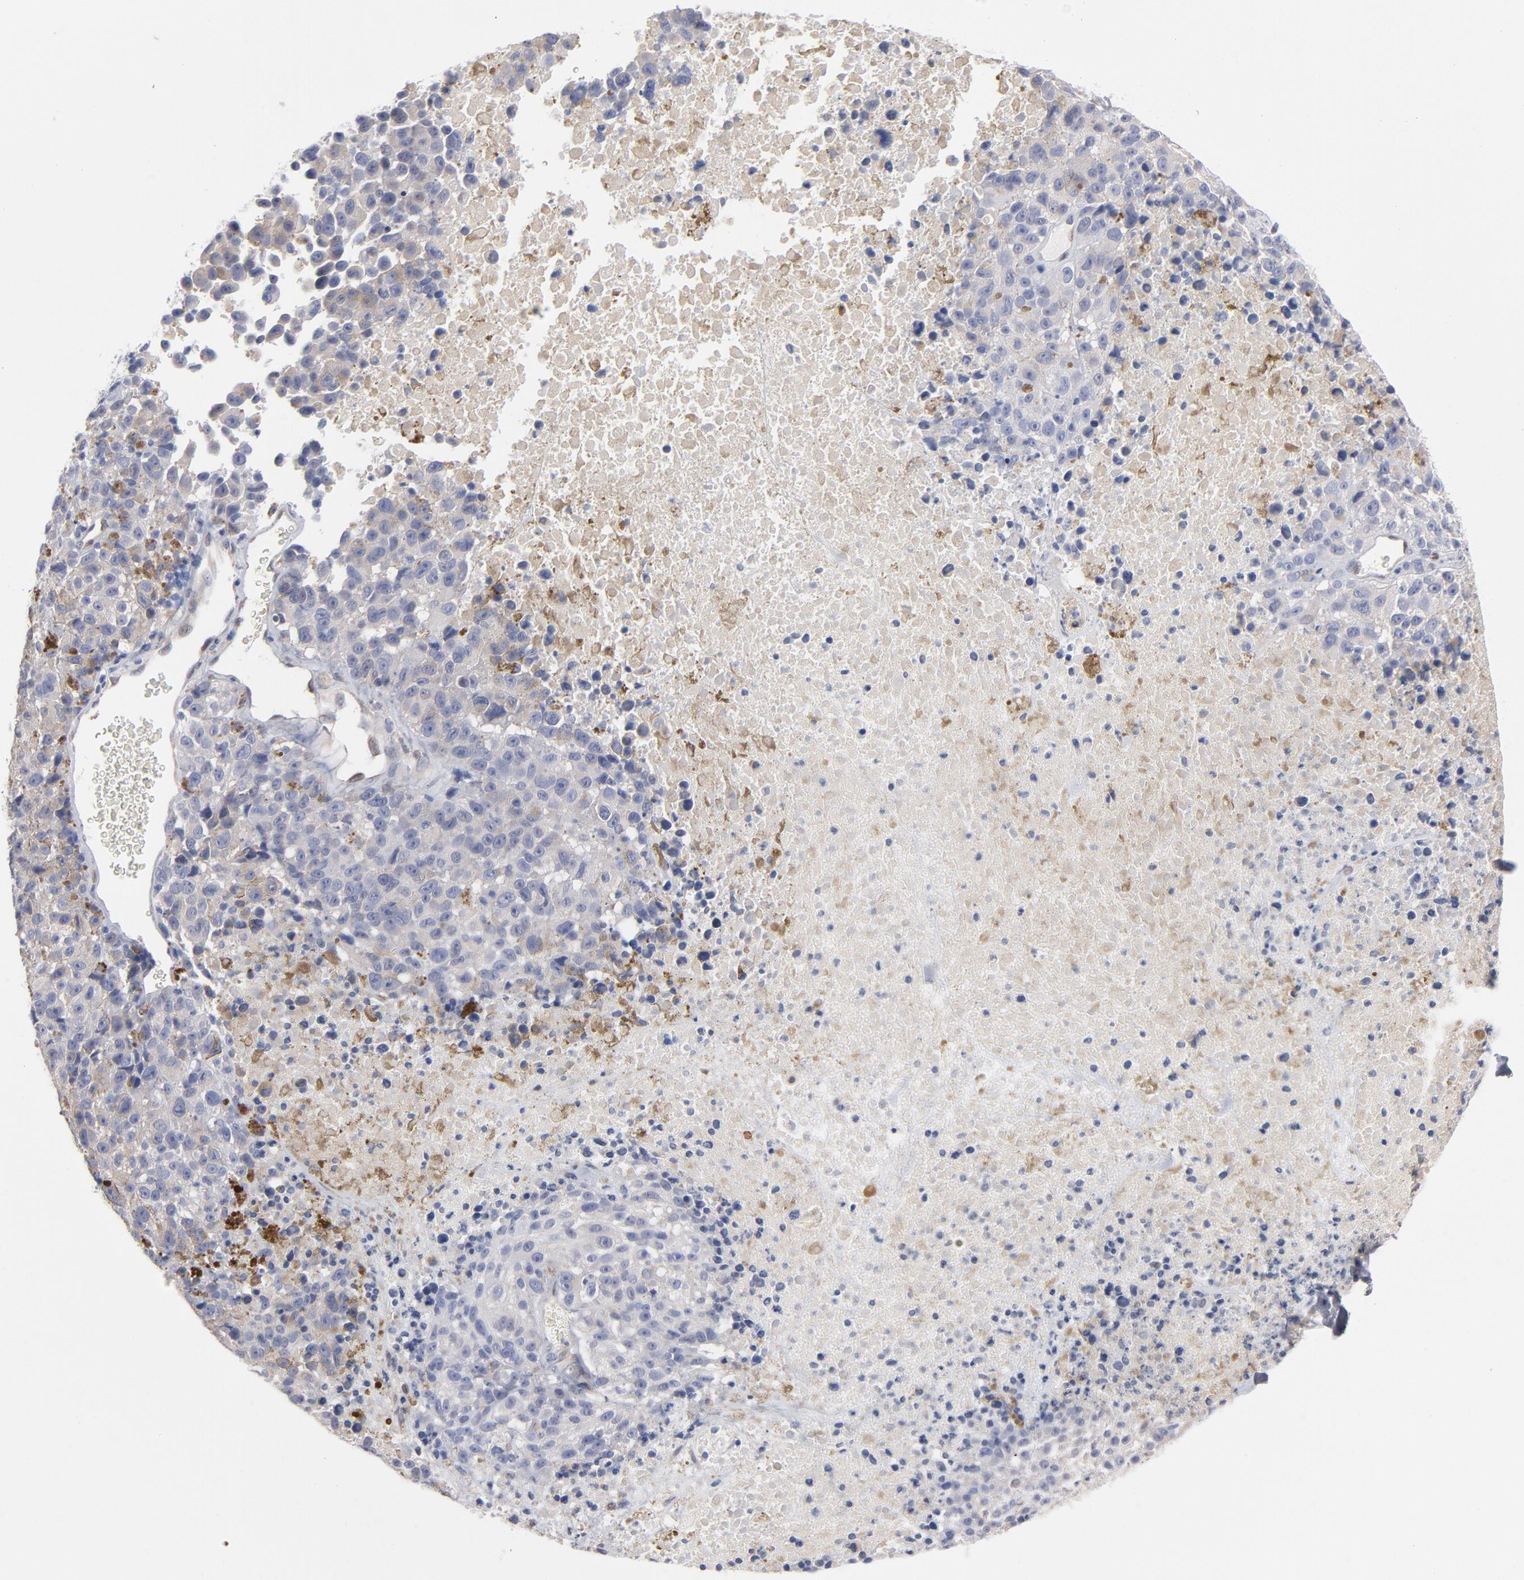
{"staining": {"intensity": "negative", "quantity": "none", "location": "none"}, "tissue": "melanoma", "cell_type": "Tumor cells", "image_type": "cancer", "snomed": [{"axis": "morphology", "description": "Malignant melanoma, Metastatic site"}, {"axis": "topography", "description": "Cerebral cortex"}], "caption": "Tumor cells are negative for brown protein staining in melanoma.", "gene": "ARRB1", "patient": {"sex": "female", "age": 52}}